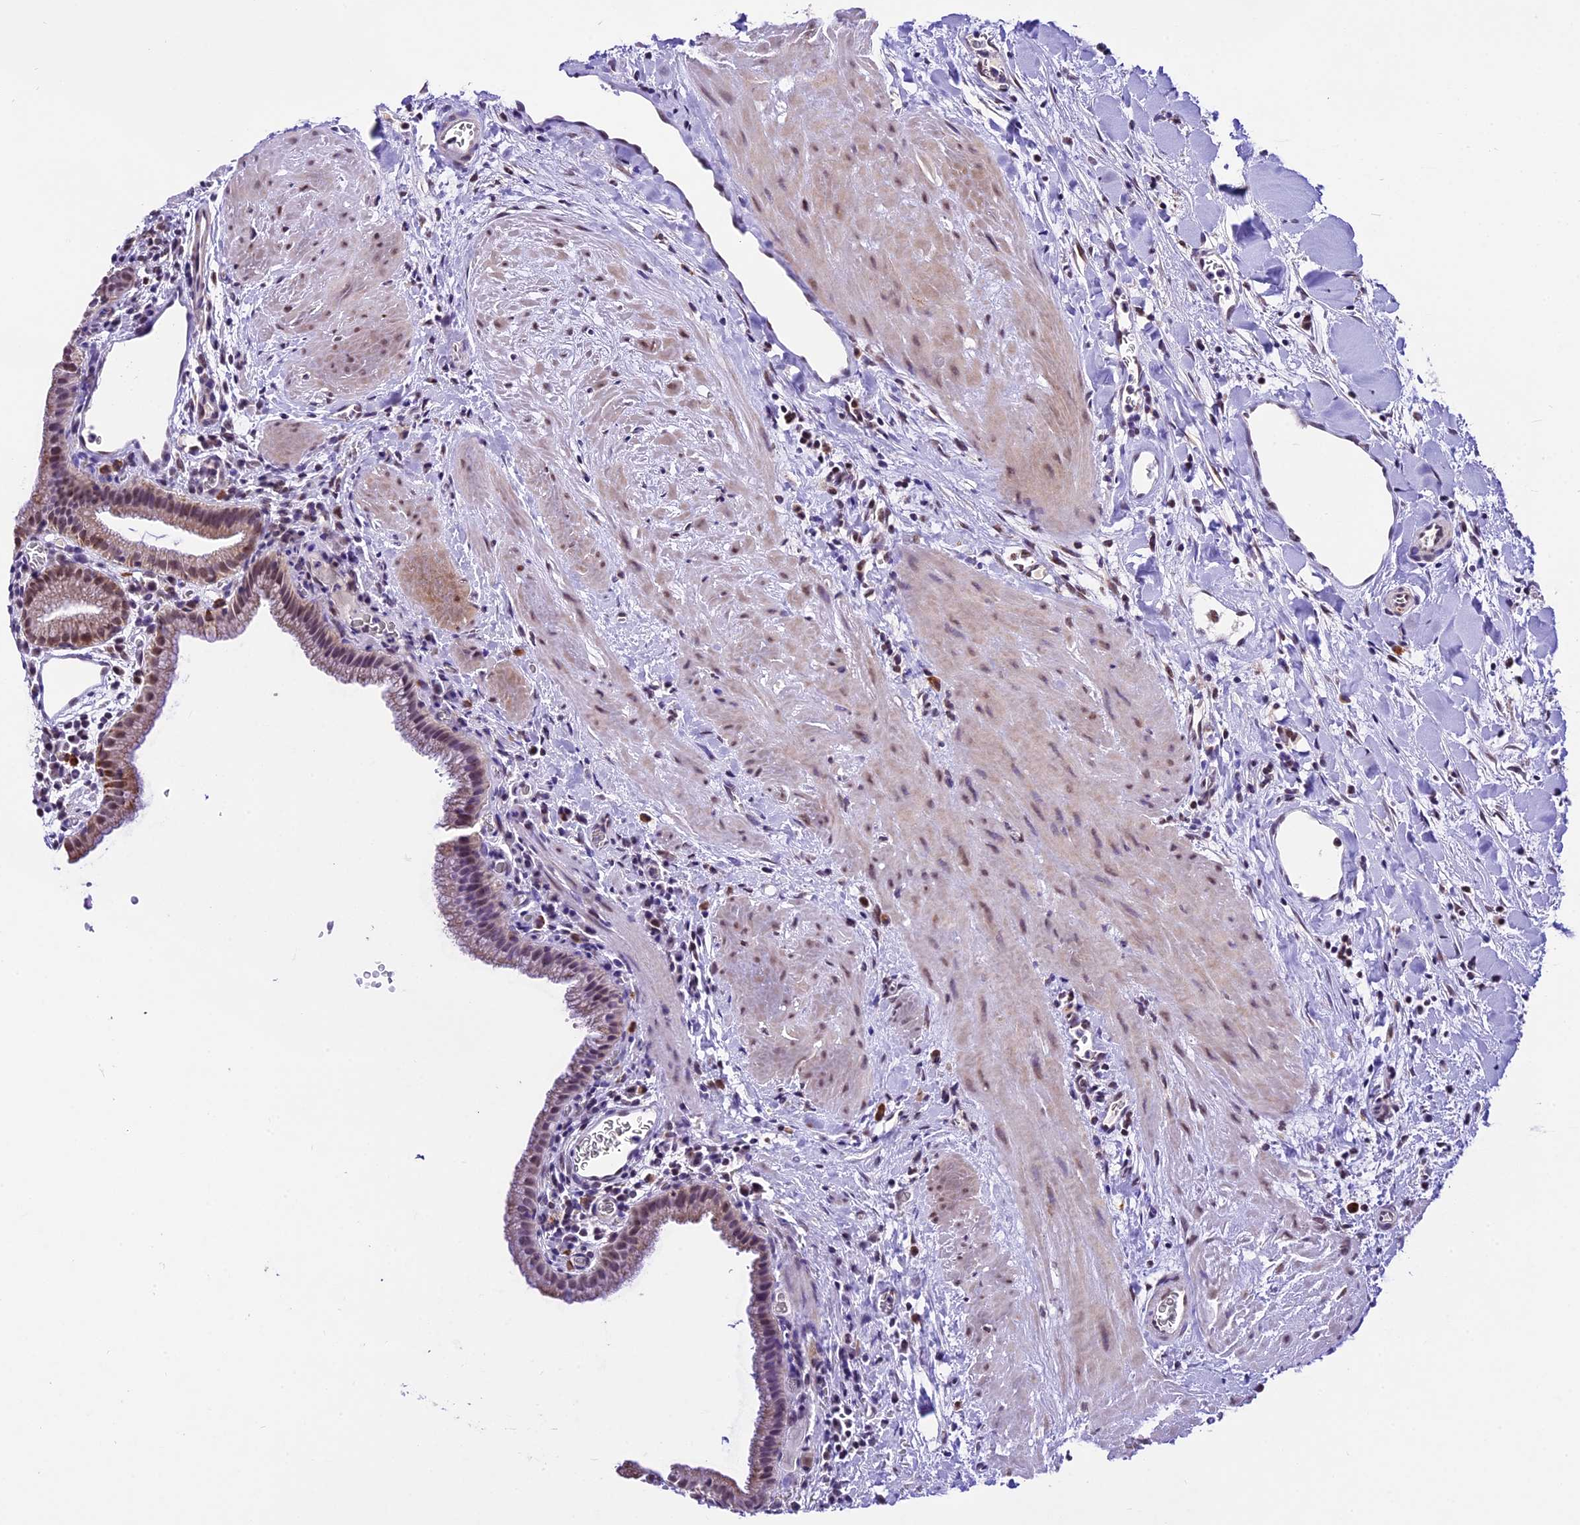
{"staining": {"intensity": "moderate", "quantity": "25%-75%", "location": "cytoplasmic/membranous,nuclear"}, "tissue": "gallbladder", "cell_type": "Glandular cells", "image_type": "normal", "snomed": [{"axis": "morphology", "description": "Normal tissue, NOS"}, {"axis": "topography", "description": "Gallbladder"}], "caption": "Protein staining displays moderate cytoplasmic/membranous,nuclear expression in about 25%-75% of glandular cells in normal gallbladder.", "gene": "CARS2", "patient": {"sex": "male", "age": 78}}